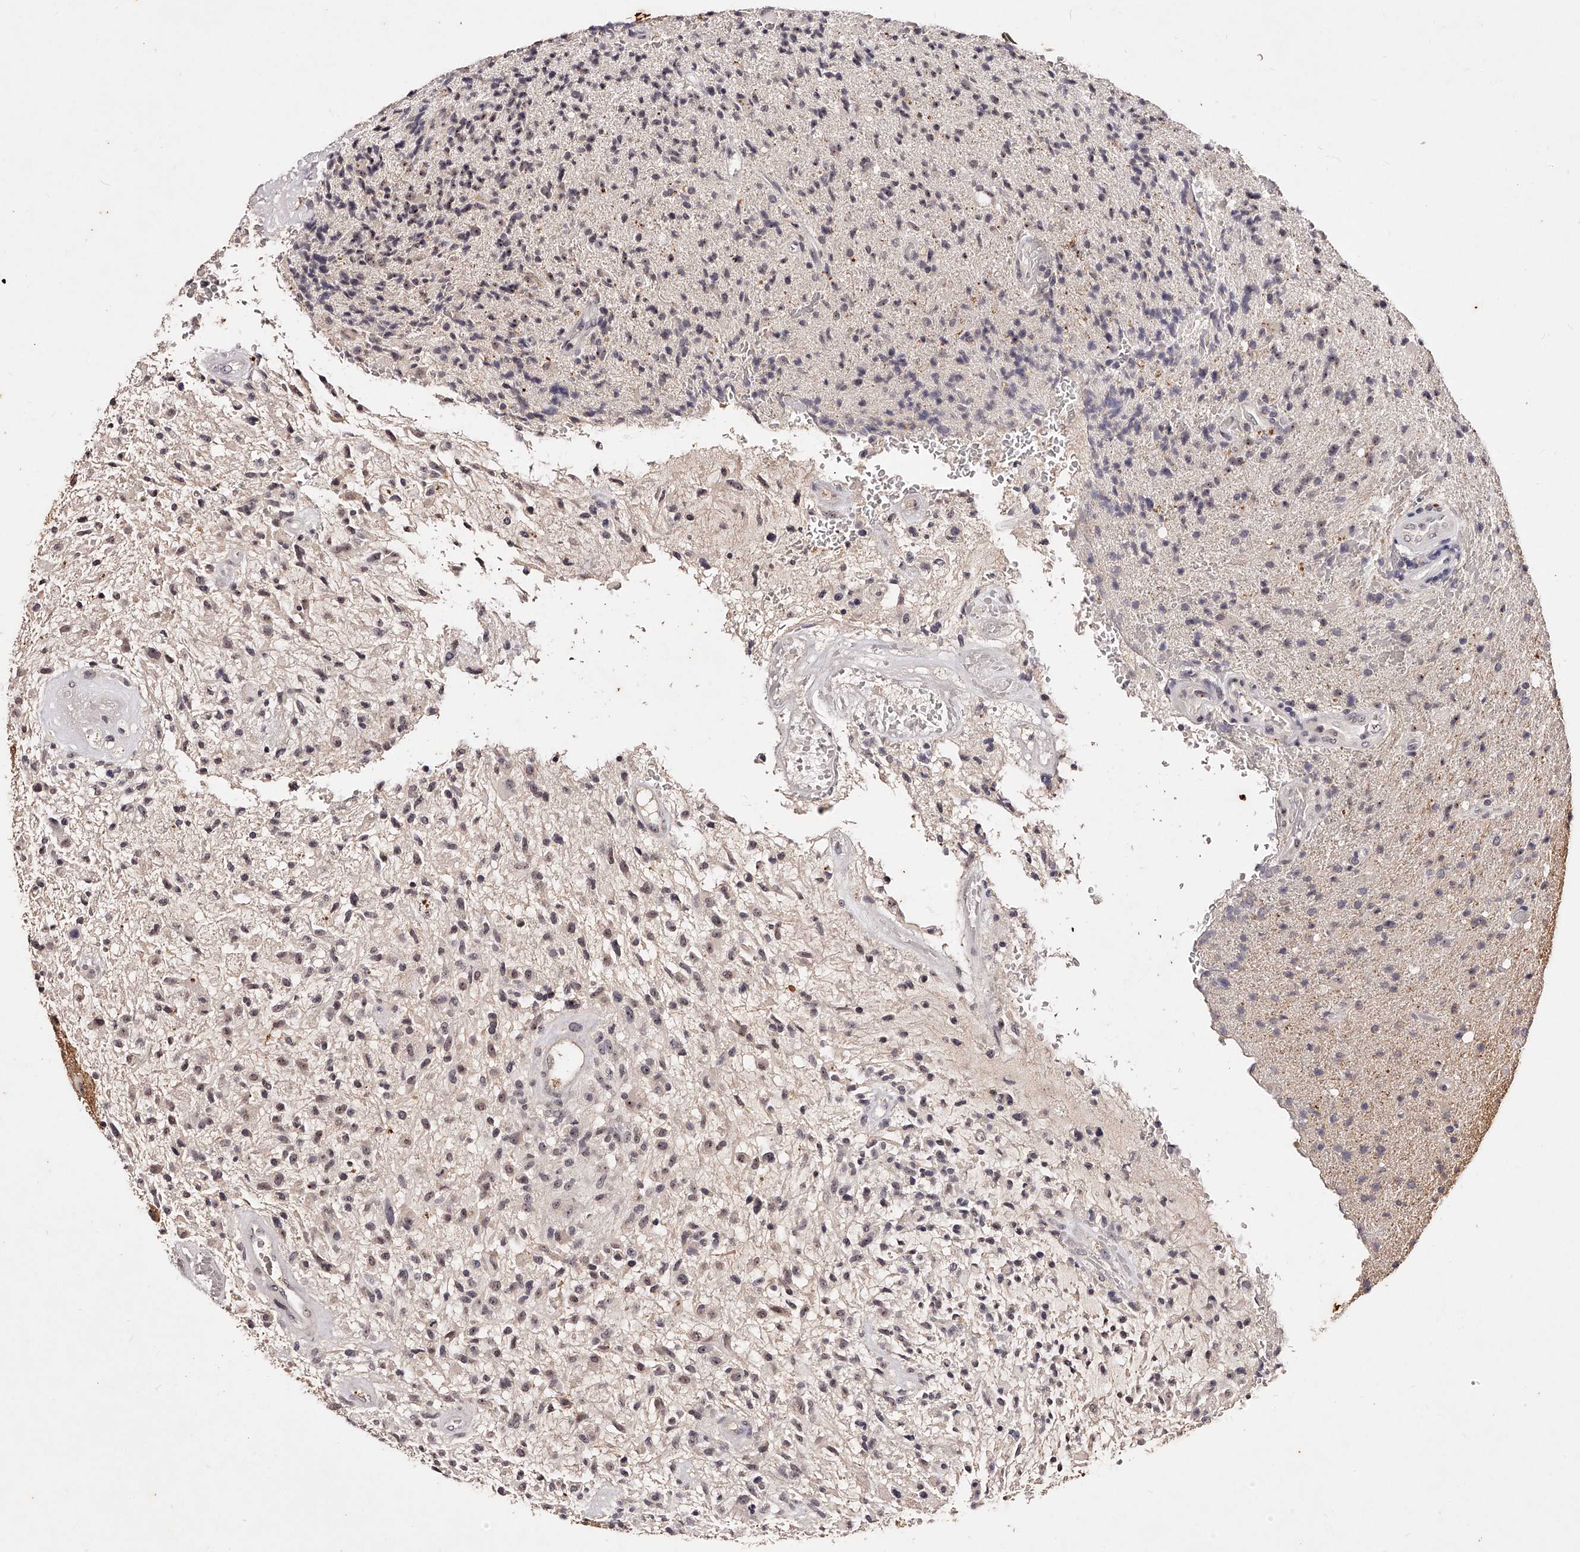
{"staining": {"intensity": "weak", "quantity": "<25%", "location": "nuclear"}, "tissue": "glioma", "cell_type": "Tumor cells", "image_type": "cancer", "snomed": [{"axis": "morphology", "description": "Glioma, malignant, High grade"}, {"axis": "topography", "description": "Brain"}], "caption": "IHC of human glioma demonstrates no expression in tumor cells.", "gene": "PHACTR1", "patient": {"sex": "male", "age": 72}}